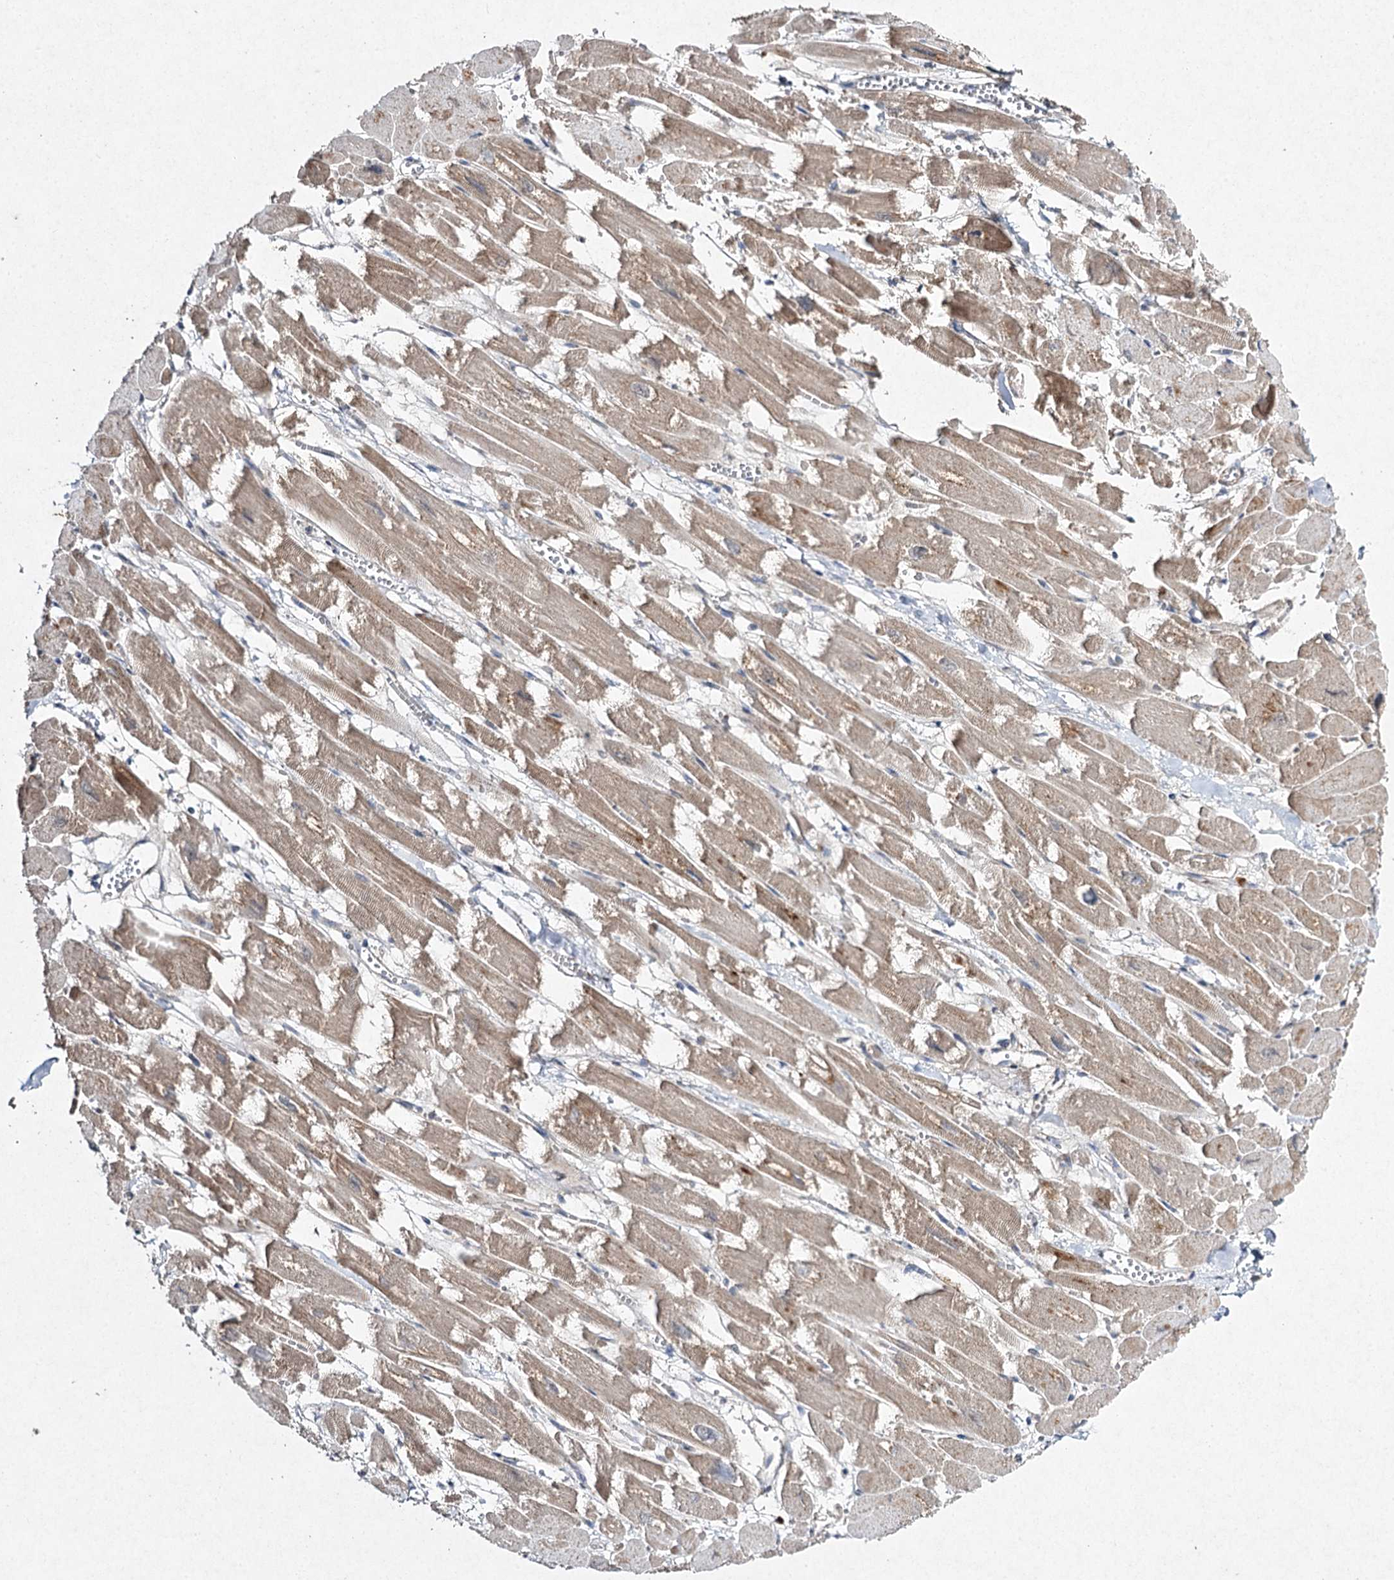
{"staining": {"intensity": "moderate", "quantity": ">75%", "location": "cytoplasmic/membranous"}, "tissue": "heart muscle", "cell_type": "Cardiomyocytes", "image_type": "normal", "snomed": [{"axis": "morphology", "description": "Normal tissue, NOS"}, {"axis": "topography", "description": "Heart"}], "caption": "Protein staining demonstrates moderate cytoplasmic/membranous positivity in approximately >75% of cardiomyocytes in benign heart muscle.", "gene": "FANCL", "patient": {"sex": "male", "age": 54}}